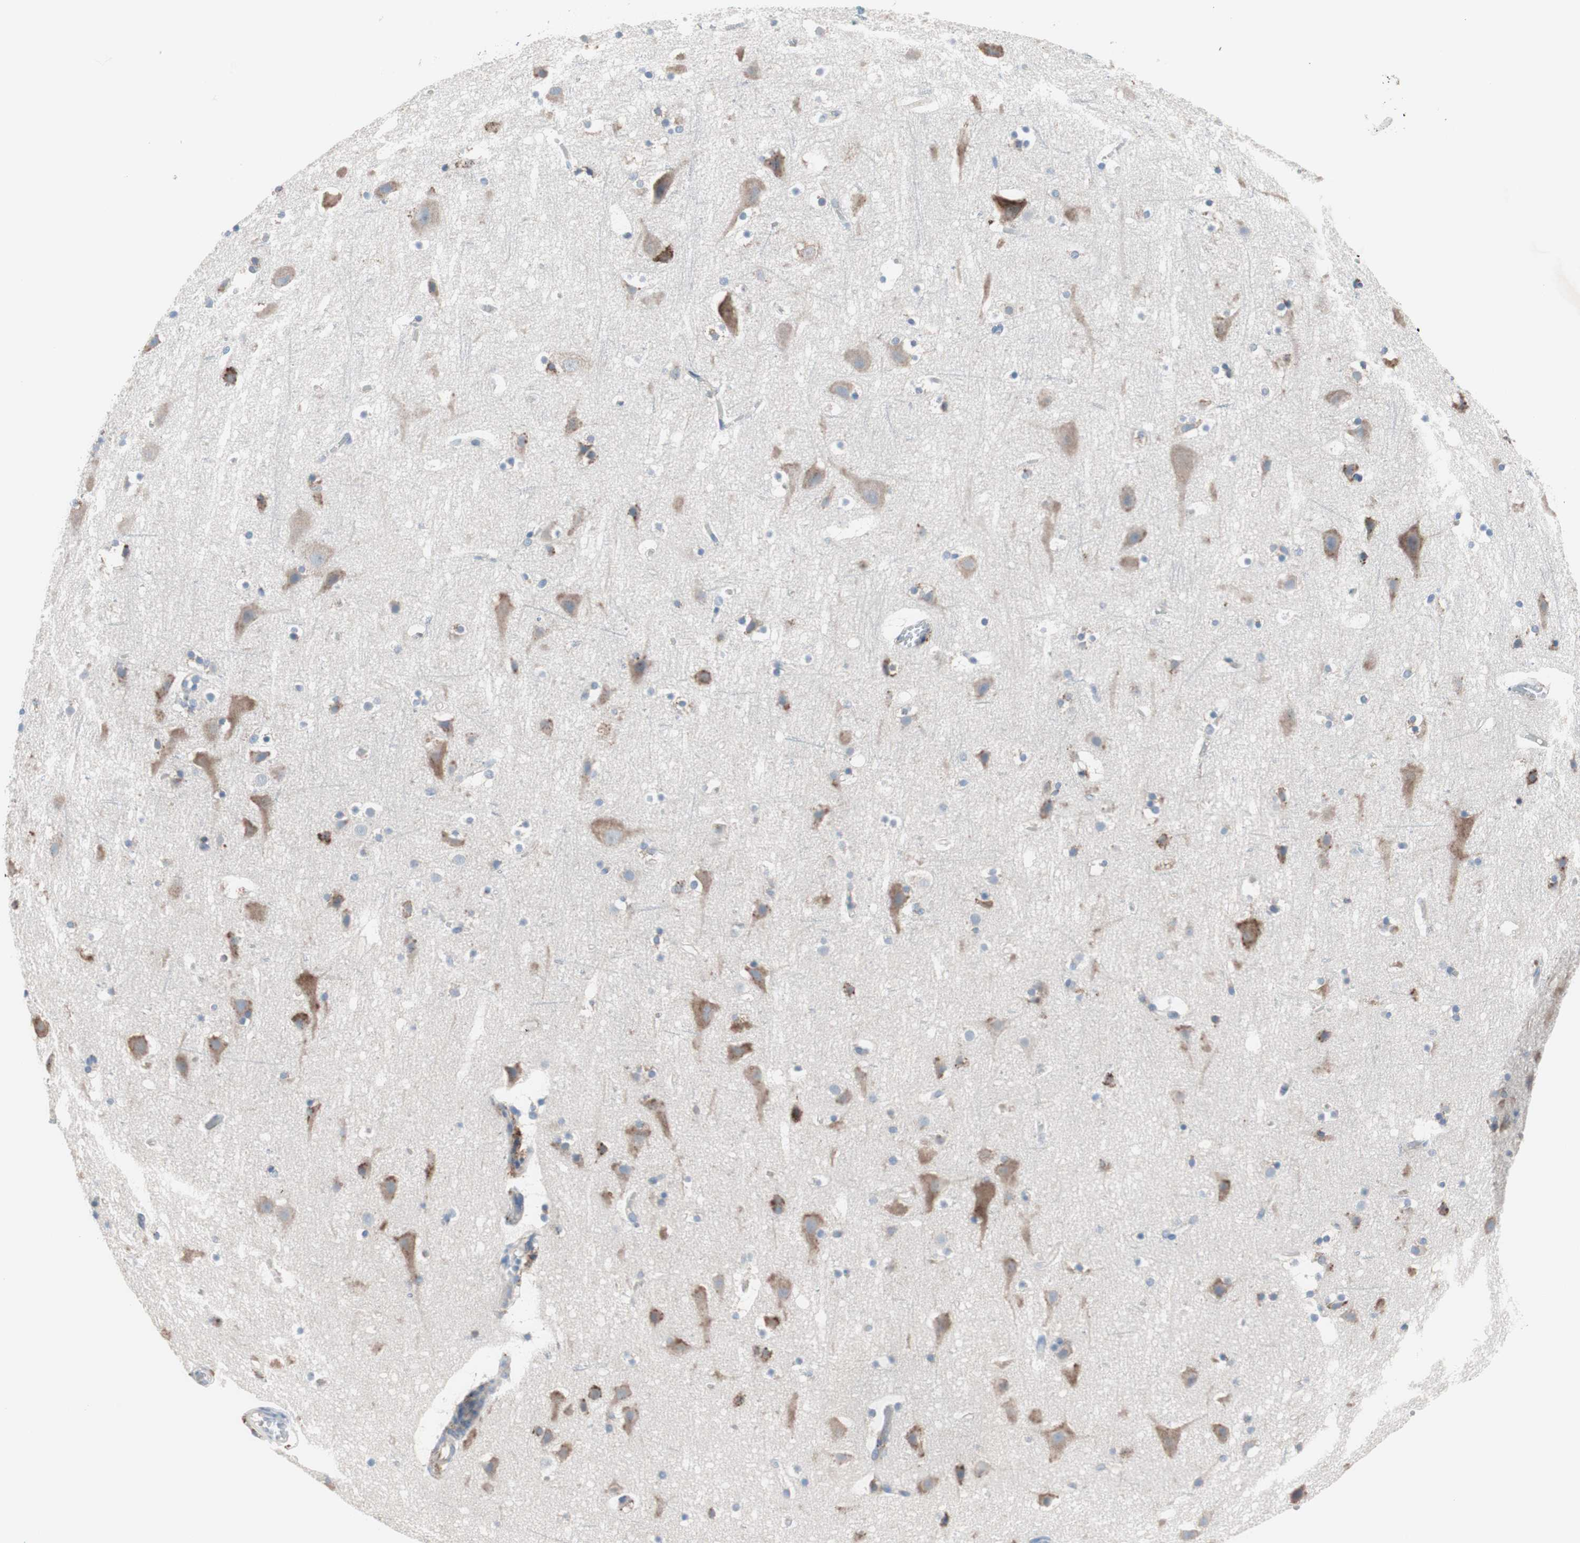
{"staining": {"intensity": "negative", "quantity": "none", "location": "none"}, "tissue": "cerebral cortex", "cell_type": "Endothelial cells", "image_type": "normal", "snomed": [{"axis": "morphology", "description": "Normal tissue, NOS"}, {"axis": "topography", "description": "Cerebral cortex"}], "caption": "The IHC histopathology image has no significant positivity in endothelial cells of cerebral cortex.", "gene": "SLC27A4", "patient": {"sex": "male", "age": 45}}